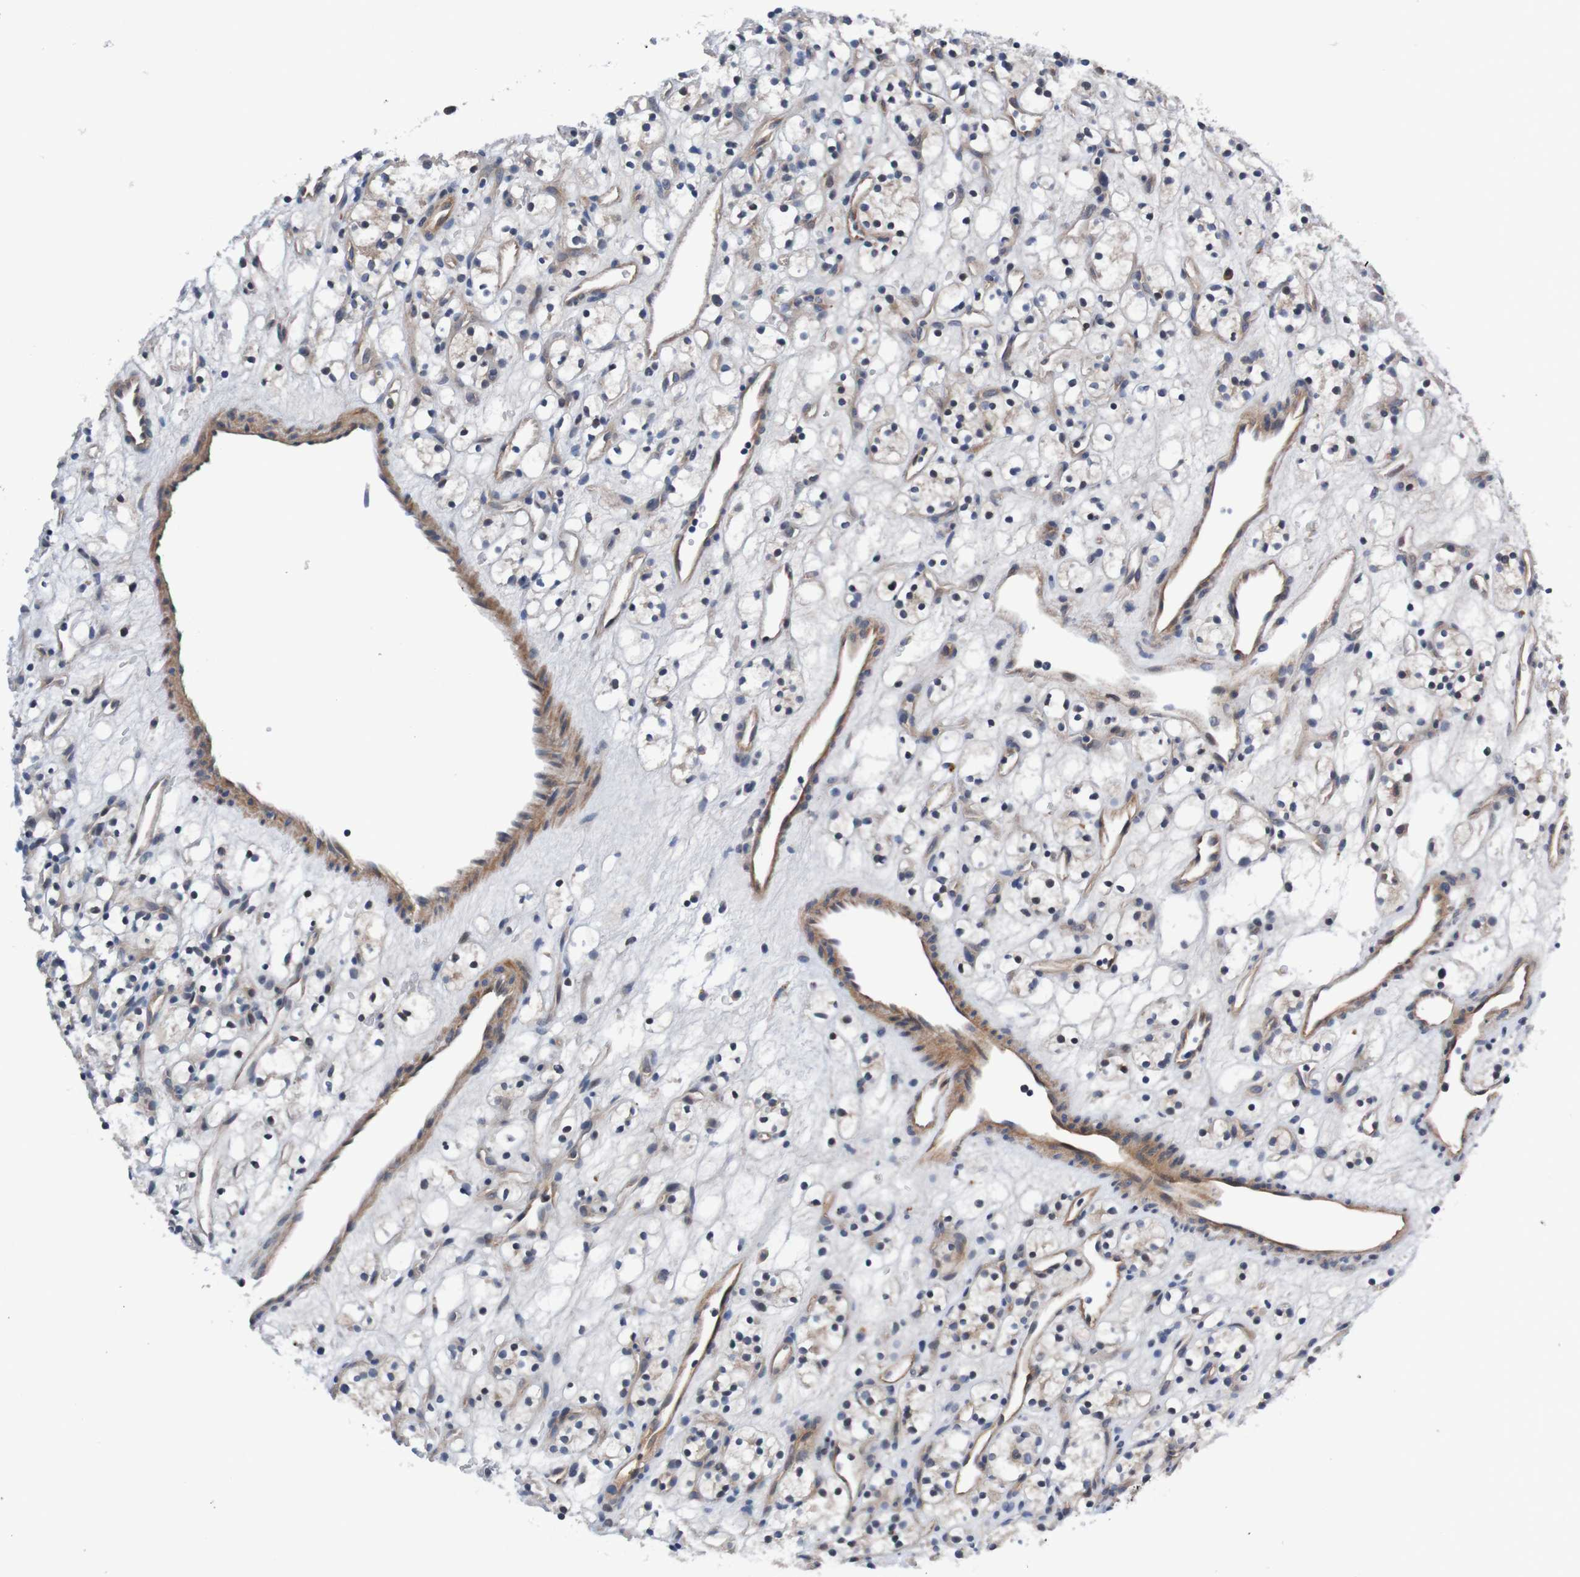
{"staining": {"intensity": "weak", "quantity": ">75%", "location": "cytoplasmic/membranous"}, "tissue": "renal cancer", "cell_type": "Tumor cells", "image_type": "cancer", "snomed": [{"axis": "morphology", "description": "Adenocarcinoma, NOS"}, {"axis": "topography", "description": "Kidney"}], "caption": "Approximately >75% of tumor cells in human renal adenocarcinoma demonstrate weak cytoplasmic/membranous protein staining as visualized by brown immunohistochemical staining.", "gene": "CPED1", "patient": {"sex": "female", "age": 60}}